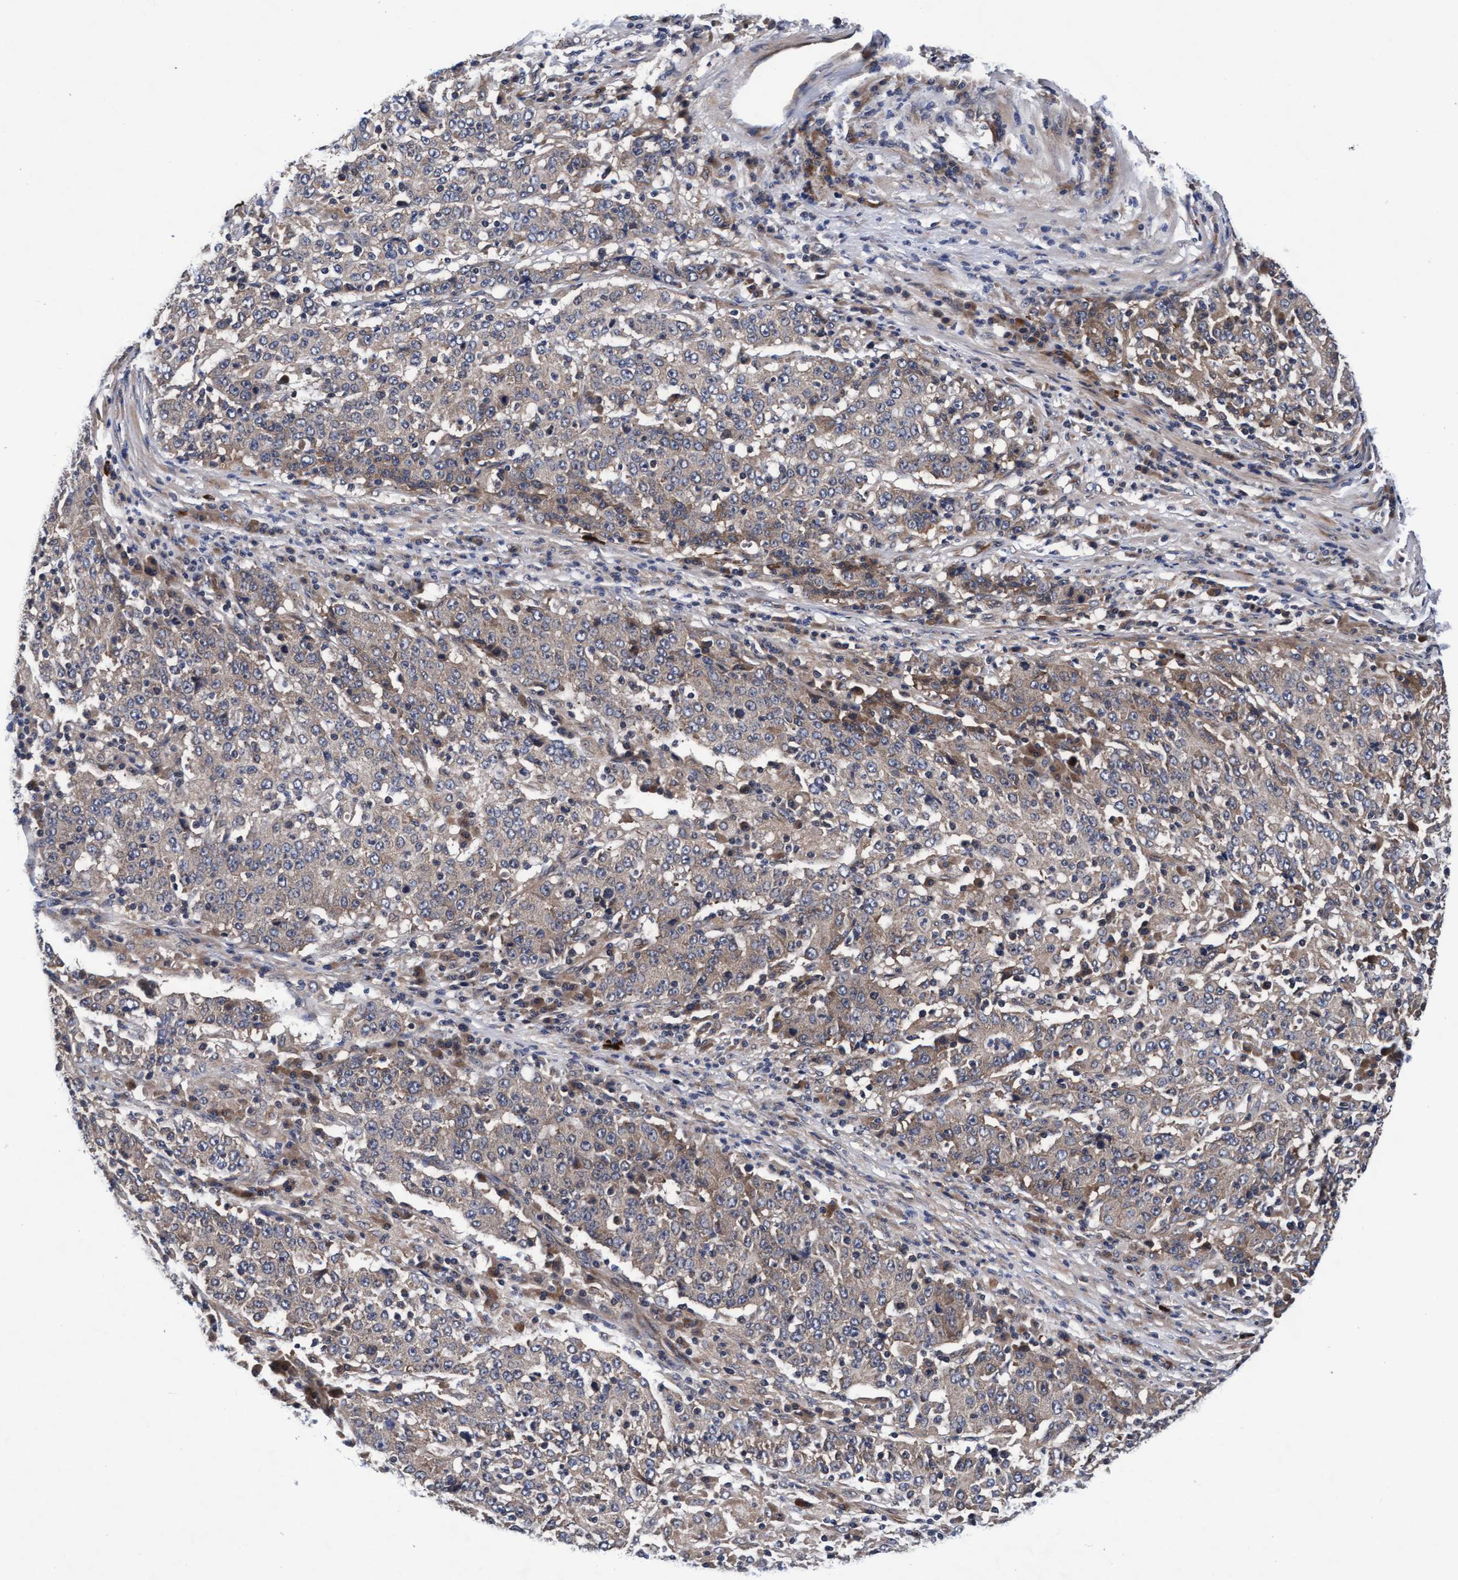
{"staining": {"intensity": "weak", "quantity": "25%-75%", "location": "cytoplasmic/membranous"}, "tissue": "stomach cancer", "cell_type": "Tumor cells", "image_type": "cancer", "snomed": [{"axis": "morphology", "description": "Adenocarcinoma, NOS"}, {"axis": "topography", "description": "Stomach"}], "caption": "Human stomach cancer (adenocarcinoma) stained with a brown dye shows weak cytoplasmic/membranous positive positivity in about 25%-75% of tumor cells.", "gene": "EFCAB13", "patient": {"sex": "male", "age": 59}}